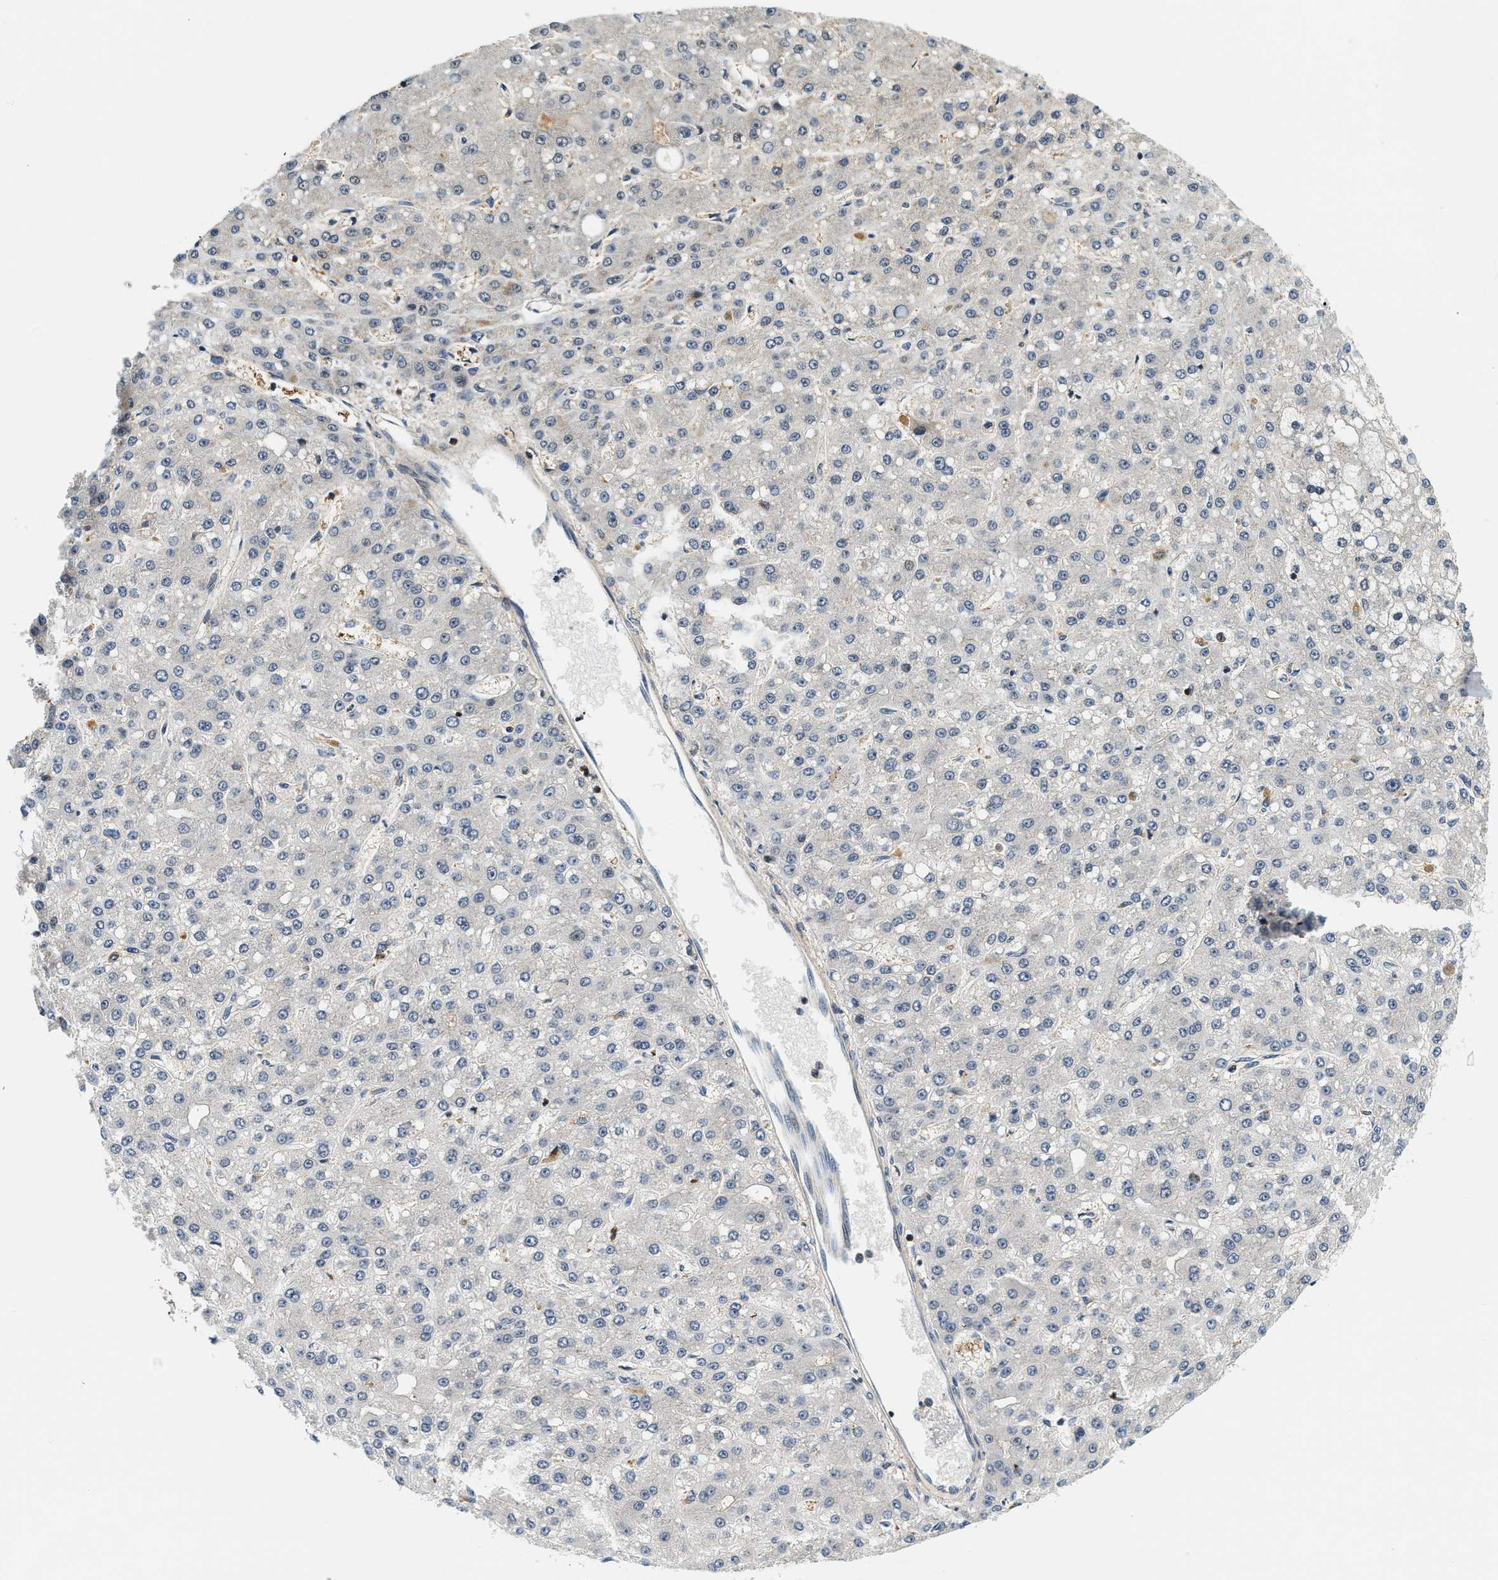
{"staining": {"intensity": "negative", "quantity": "none", "location": "none"}, "tissue": "liver cancer", "cell_type": "Tumor cells", "image_type": "cancer", "snomed": [{"axis": "morphology", "description": "Carcinoma, Hepatocellular, NOS"}, {"axis": "topography", "description": "Liver"}], "caption": "The immunohistochemistry (IHC) image has no significant expression in tumor cells of liver cancer tissue. (Stains: DAB (3,3'-diaminobenzidine) immunohistochemistry (IHC) with hematoxylin counter stain, Microscopy: brightfield microscopy at high magnification).", "gene": "SAMD9", "patient": {"sex": "male", "age": 67}}